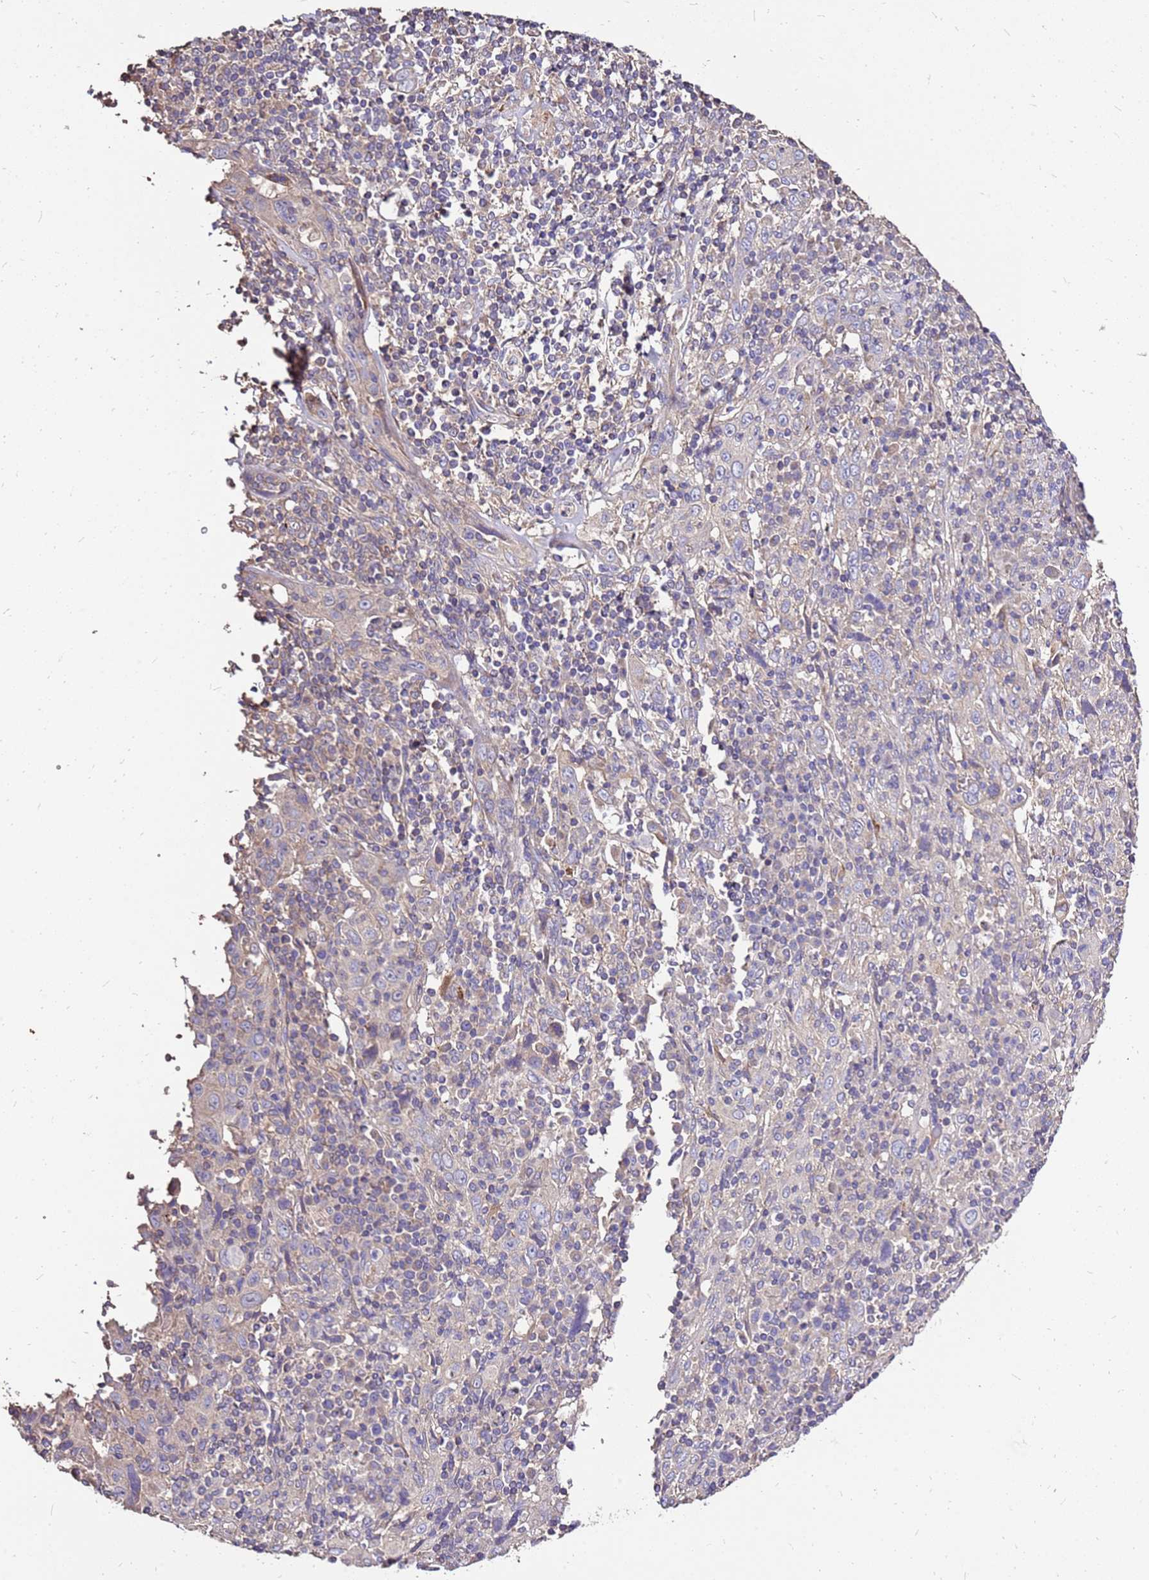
{"staining": {"intensity": "negative", "quantity": "none", "location": "none"}, "tissue": "cervical cancer", "cell_type": "Tumor cells", "image_type": "cancer", "snomed": [{"axis": "morphology", "description": "Squamous cell carcinoma, NOS"}, {"axis": "topography", "description": "Cervix"}], "caption": "Tumor cells show no significant expression in cervical cancer (squamous cell carcinoma).", "gene": "EXD3", "patient": {"sex": "female", "age": 46}}